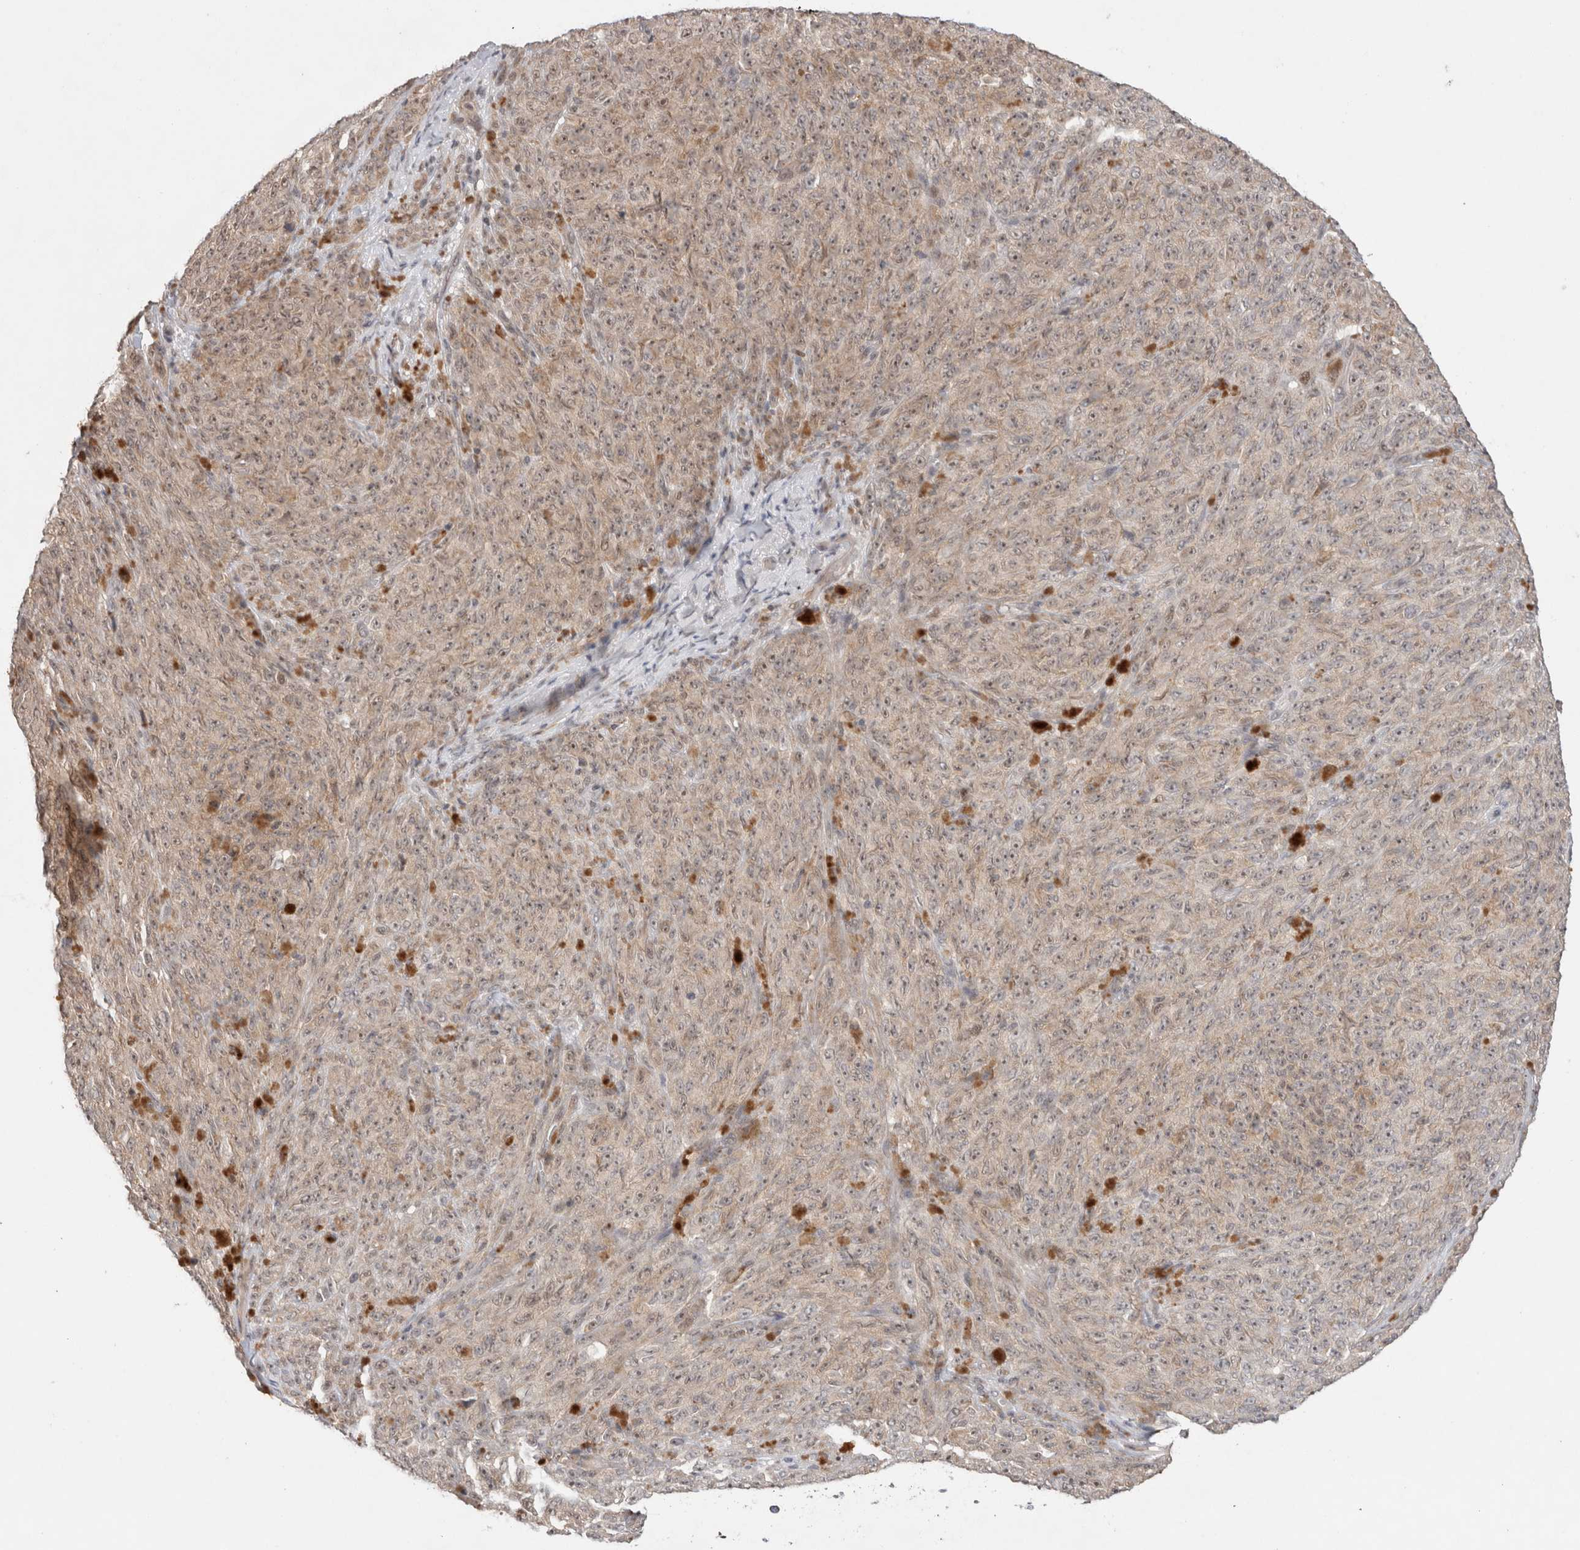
{"staining": {"intensity": "weak", "quantity": ">75%", "location": "cytoplasmic/membranous,nuclear"}, "tissue": "melanoma", "cell_type": "Tumor cells", "image_type": "cancer", "snomed": [{"axis": "morphology", "description": "Malignant melanoma, NOS"}, {"axis": "topography", "description": "Skin"}], "caption": "This image displays immunohistochemistry staining of malignant melanoma, with low weak cytoplasmic/membranous and nuclear expression in approximately >75% of tumor cells.", "gene": "SYDE2", "patient": {"sex": "female", "age": 82}}